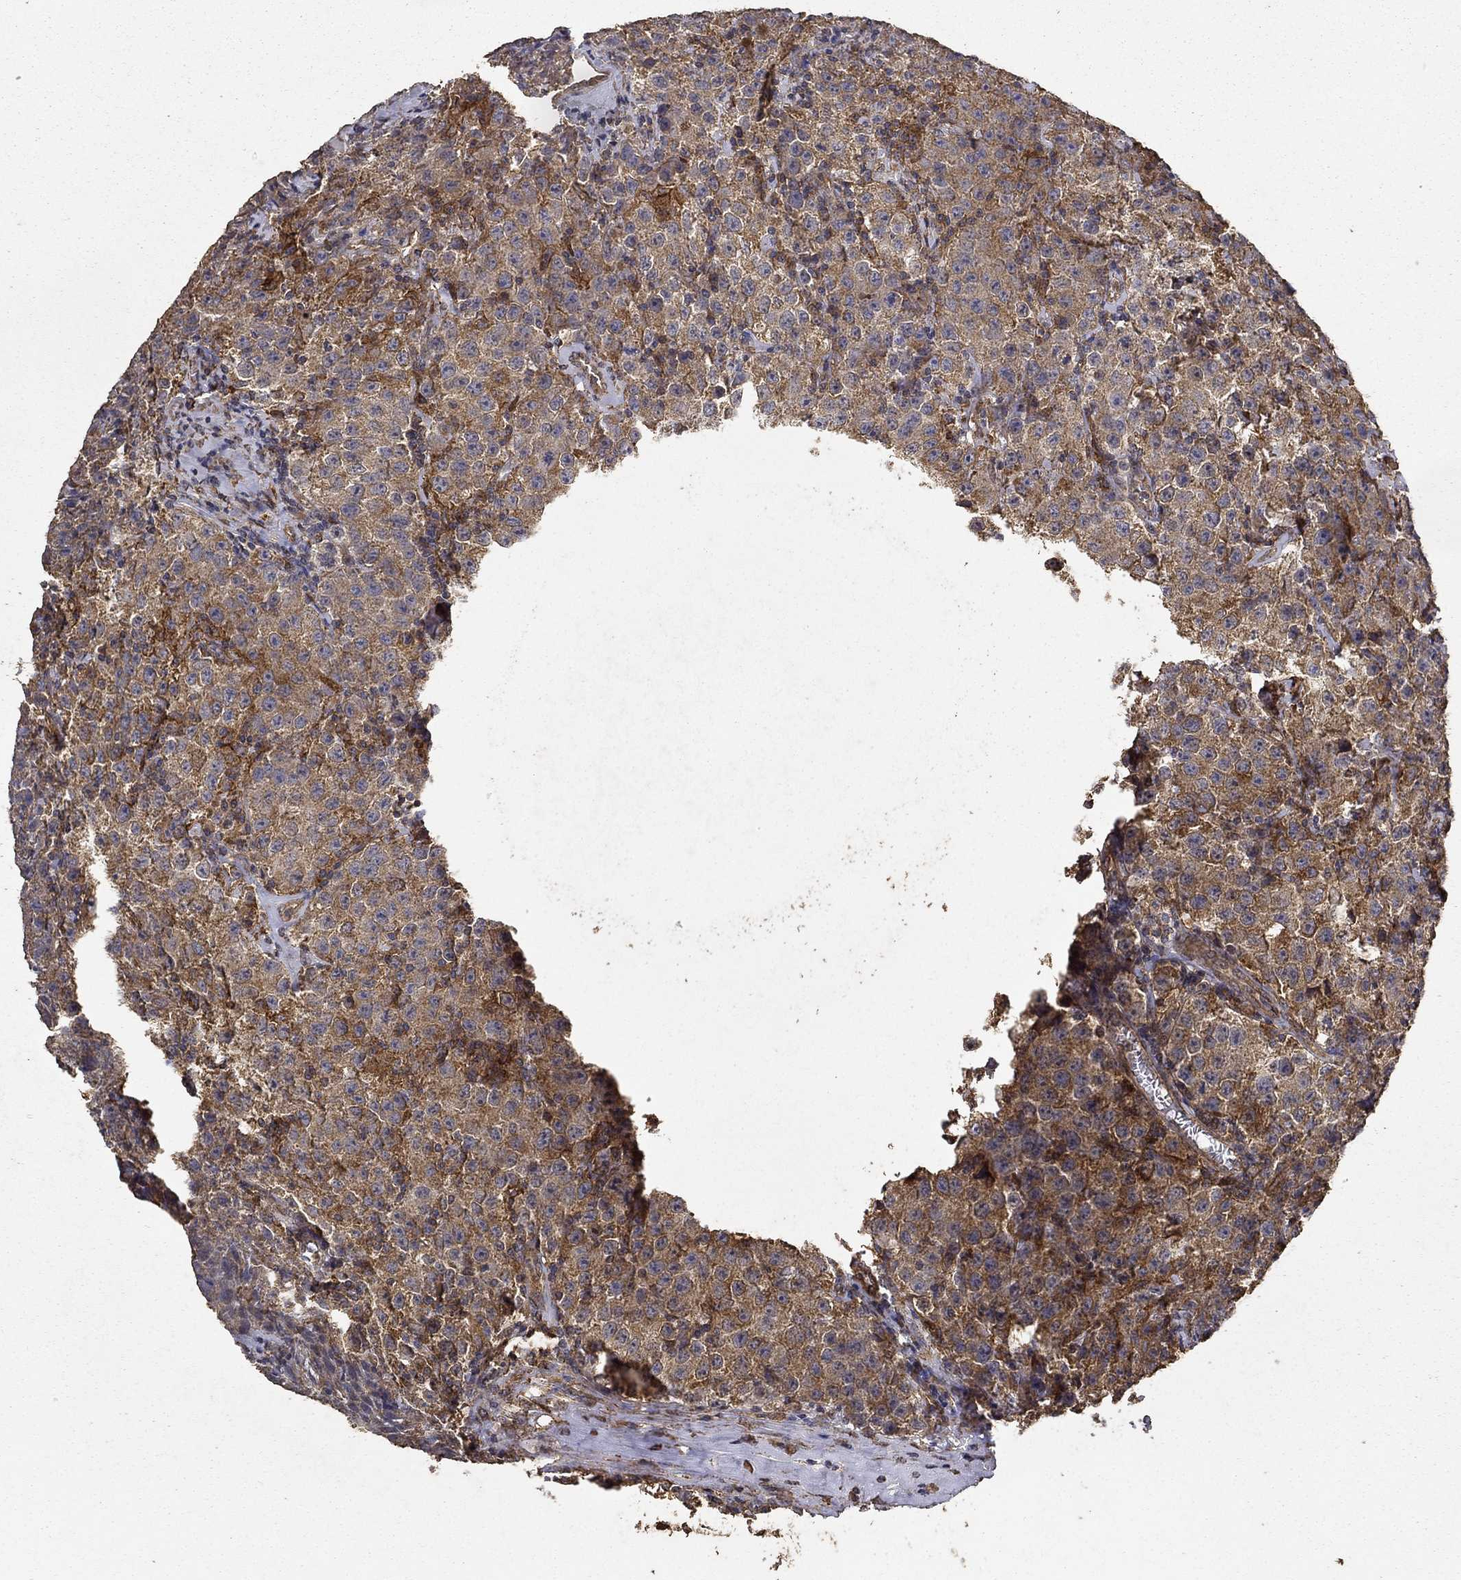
{"staining": {"intensity": "strong", "quantity": "<25%", "location": "cytoplasmic/membranous"}, "tissue": "testis cancer", "cell_type": "Tumor cells", "image_type": "cancer", "snomed": [{"axis": "morphology", "description": "Seminoma, NOS"}, {"axis": "topography", "description": "Testis"}], "caption": "The immunohistochemical stain labels strong cytoplasmic/membranous positivity in tumor cells of testis cancer (seminoma) tissue. (DAB IHC with brightfield microscopy, high magnification).", "gene": "IFRD1", "patient": {"sex": "male", "age": 52}}